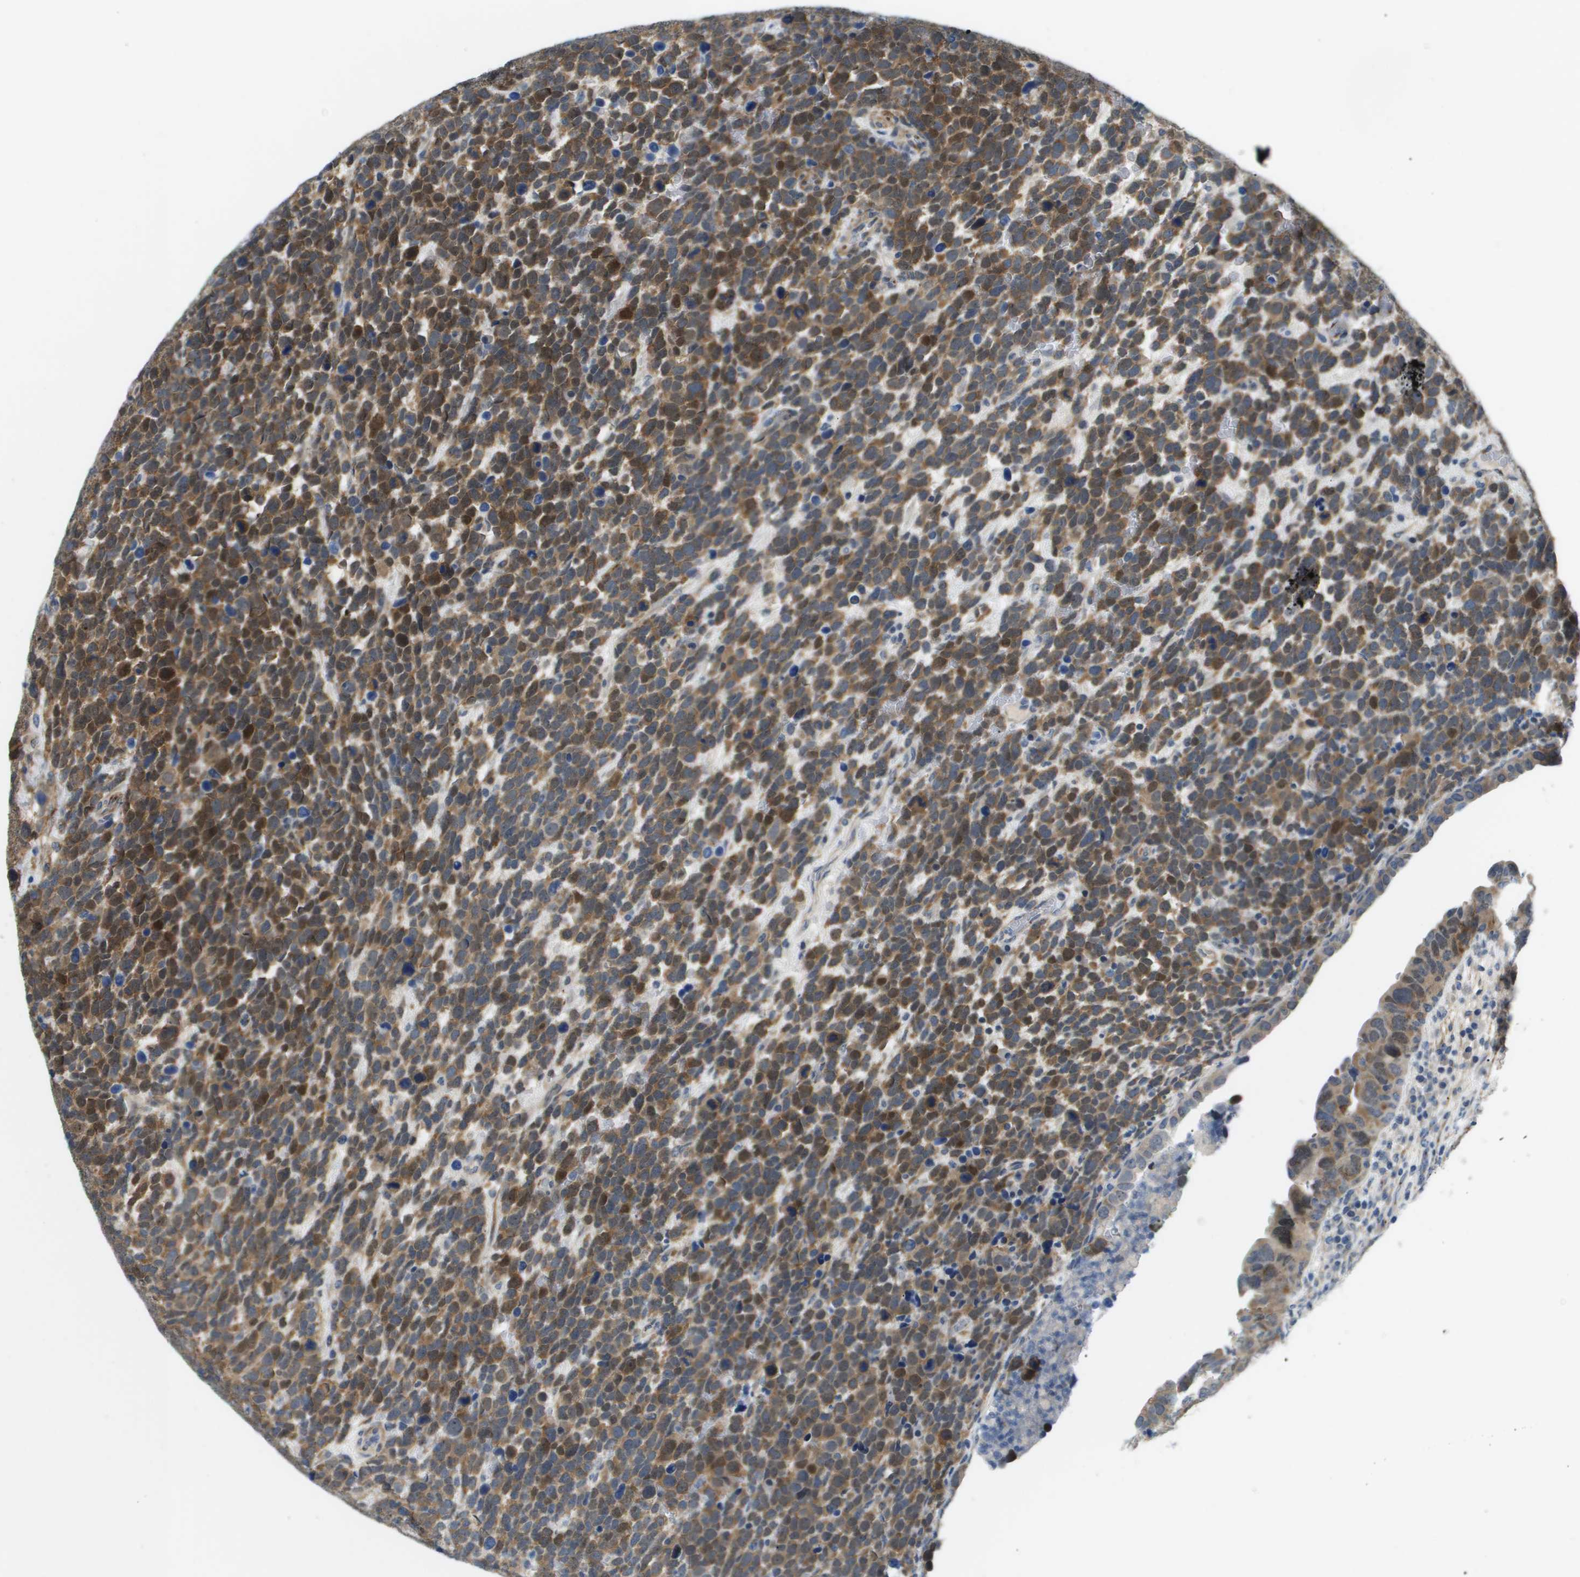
{"staining": {"intensity": "moderate", "quantity": ">75%", "location": "cytoplasmic/membranous"}, "tissue": "urothelial cancer", "cell_type": "Tumor cells", "image_type": "cancer", "snomed": [{"axis": "morphology", "description": "Urothelial carcinoma, High grade"}, {"axis": "topography", "description": "Urinary bladder"}], "caption": "Urothelial cancer stained with a brown dye displays moderate cytoplasmic/membranous positive positivity in approximately >75% of tumor cells.", "gene": "OTUD5", "patient": {"sex": "female", "age": 82}}